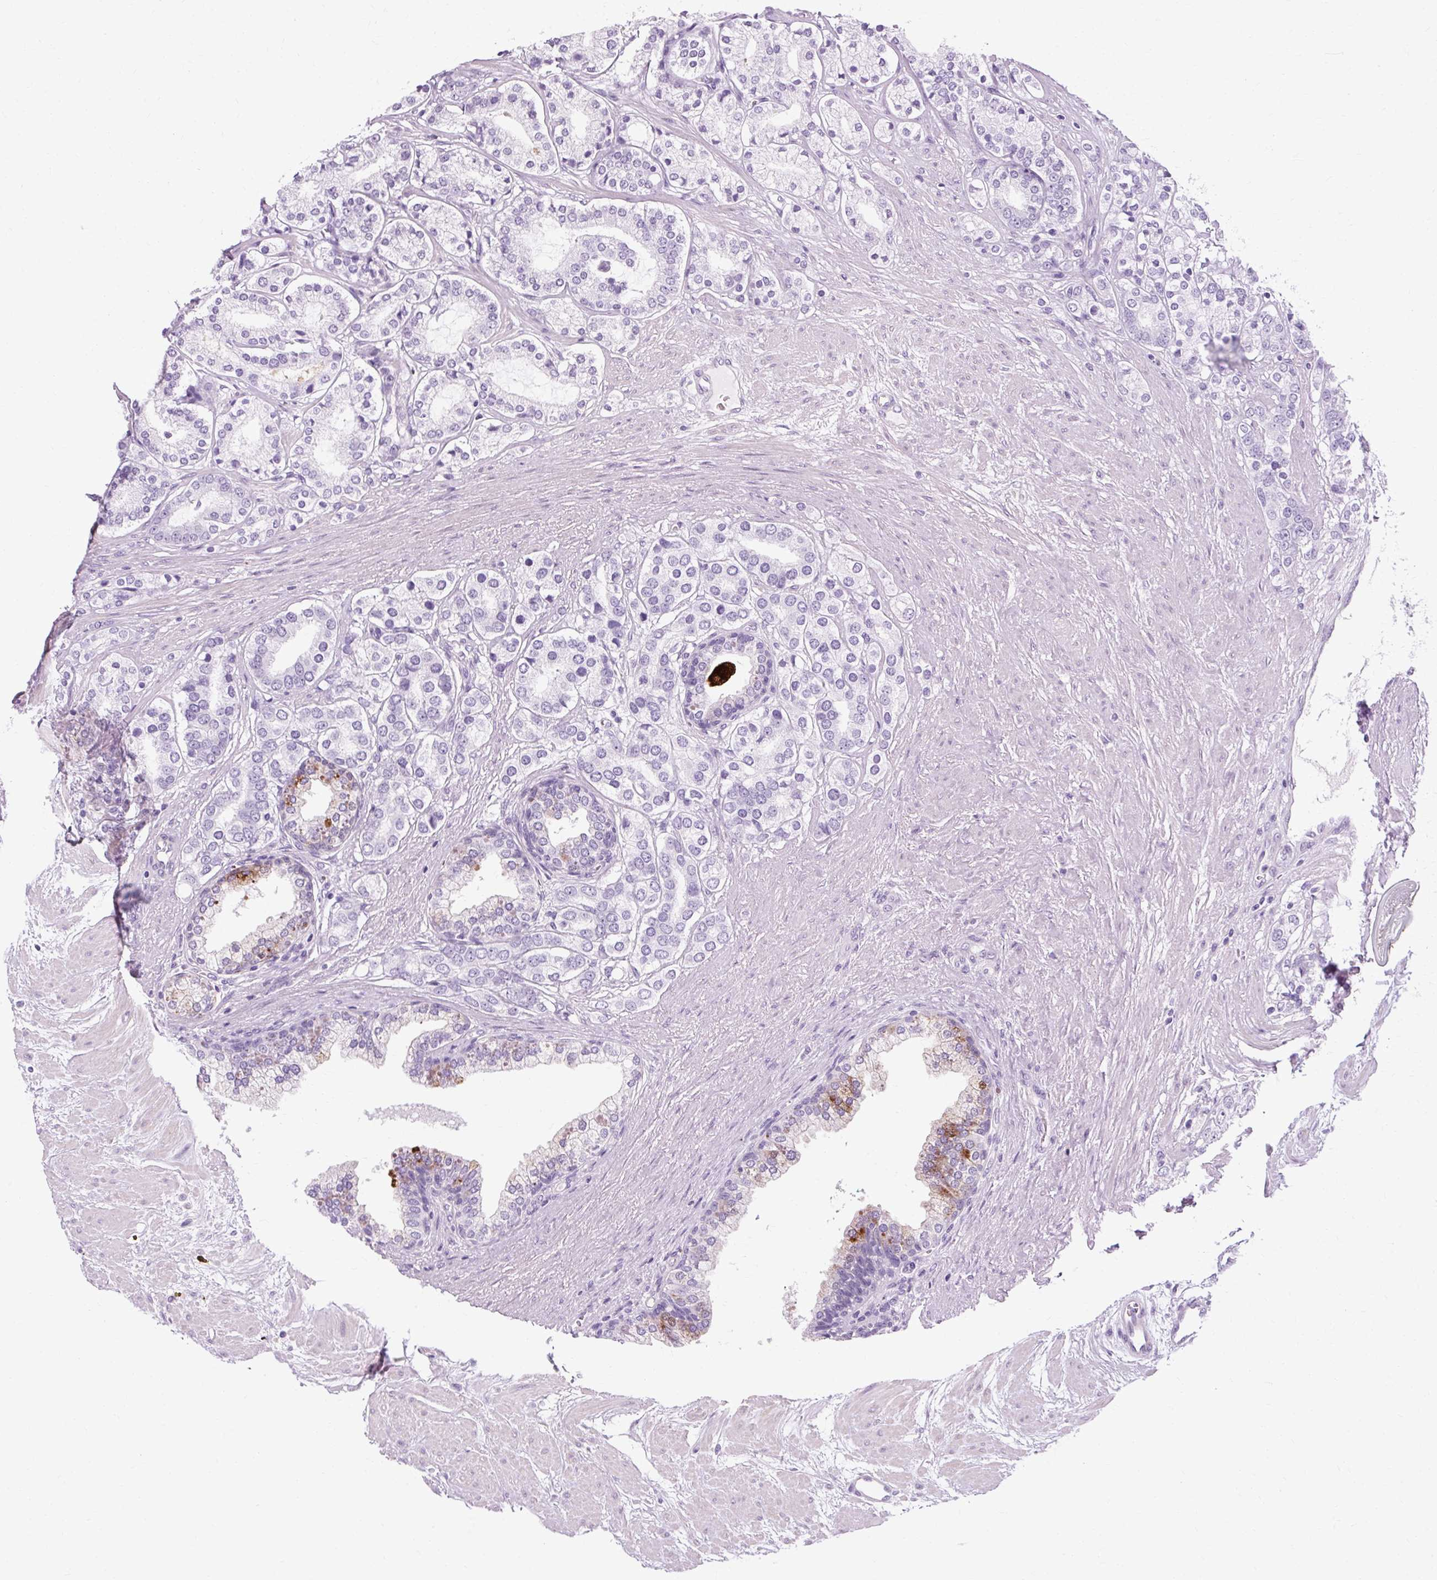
{"staining": {"intensity": "negative", "quantity": "none", "location": "none"}, "tissue": "prostate cancer", "cell_type": "Tumor cells", "image_type": "cancer", "snomed": [{"axis": "morphology", "description": "Adenocarcinoma, High grade"}, {"axis": "topography", "description": "Prostate"}], "caption": "IHC image of neoplastic tissue: prostate cancer stained with DAB exhibits no significant protein expression in tumor cells.", "gene": "OOEP", "patient": {"sex": "male", "age": 58}}